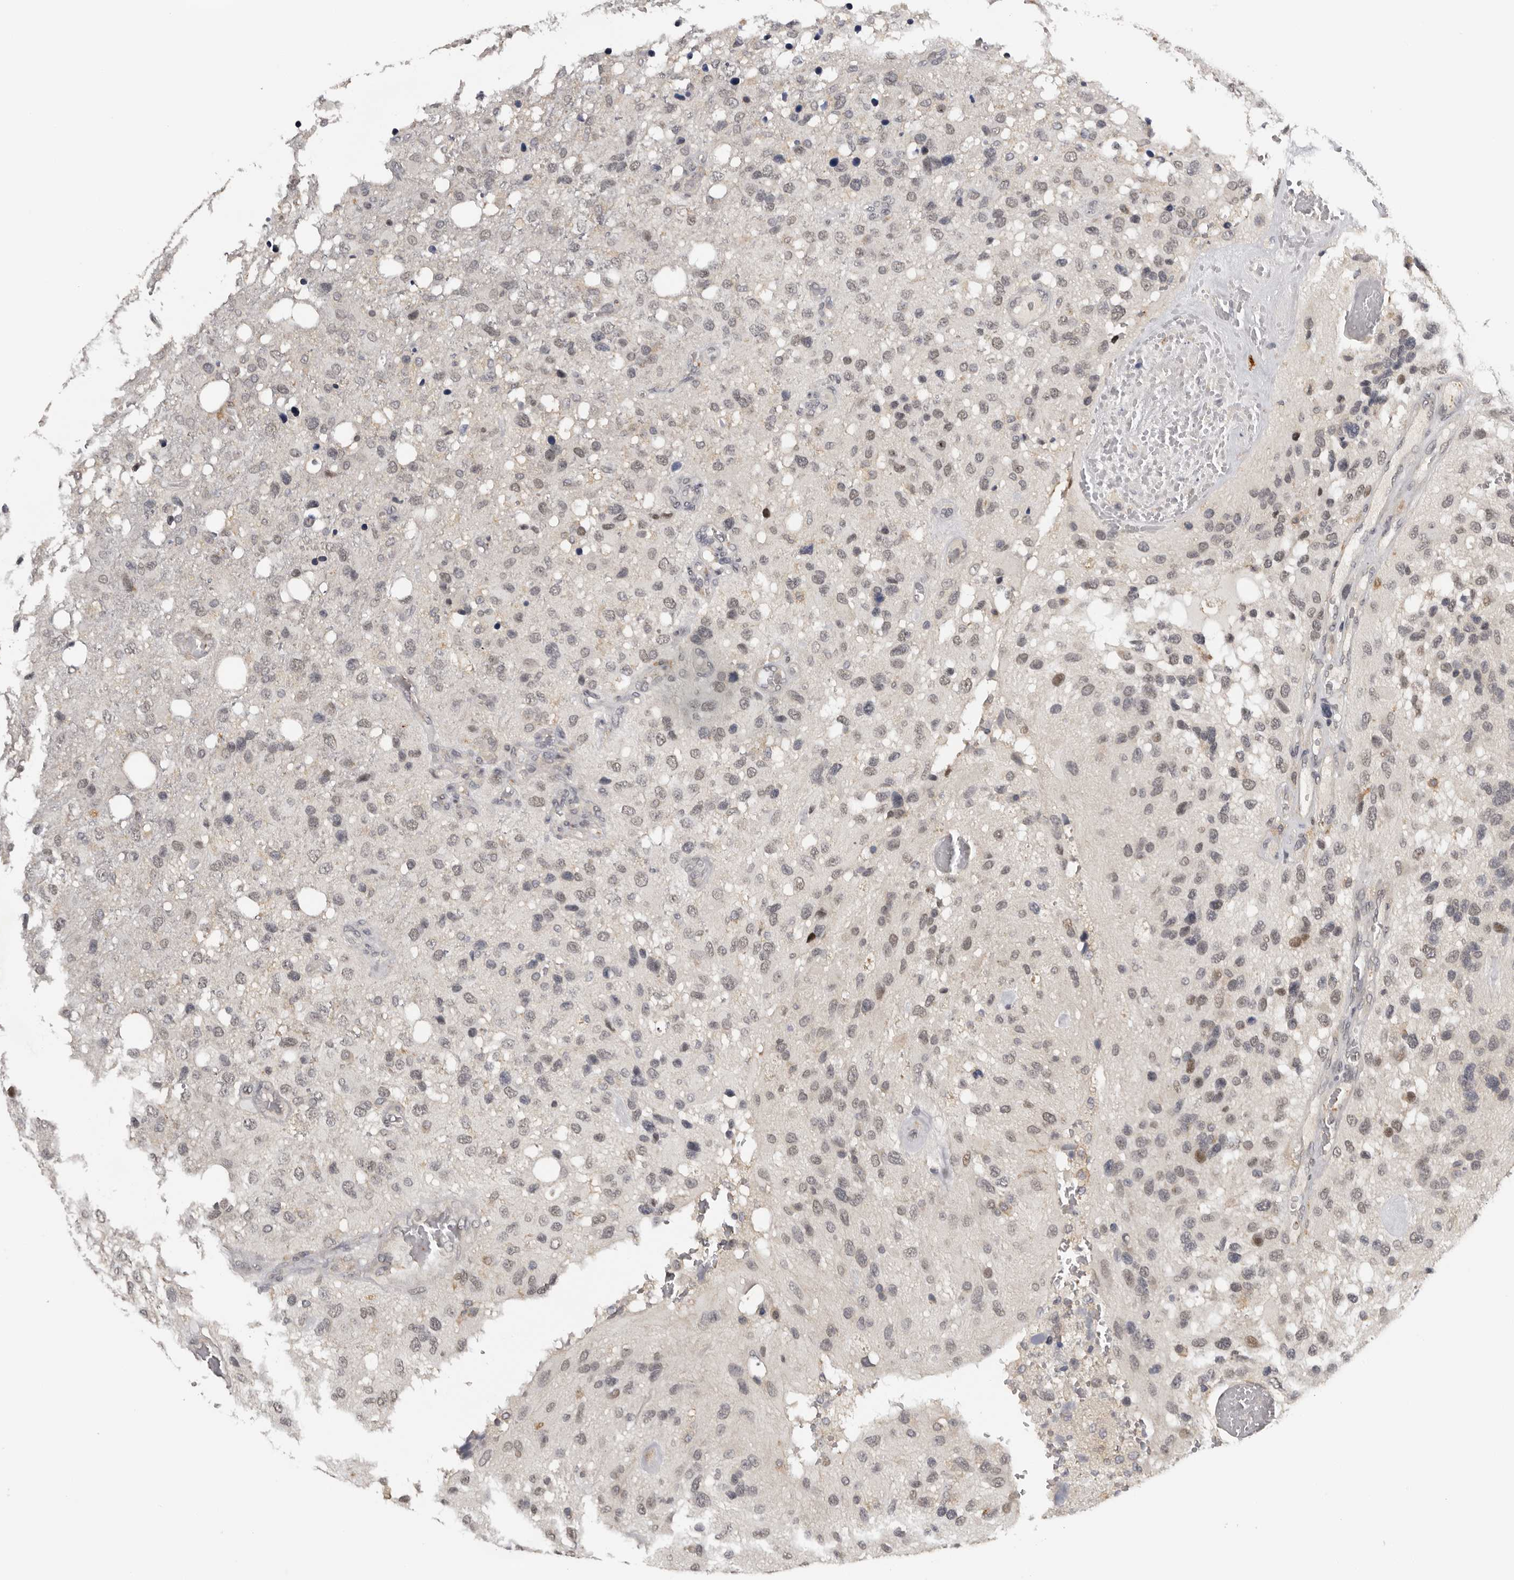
{"staining": {"intensity": "weak", "quantity": "<25%", "location": "nuclear"}, "tissue": "glioma", "cell_type": "Tumor cells", "image_type": "cancer", "snomed": [{"axis": "morphology", "description": "Glioma, malignant, High grade"}, {"axis": "topography", "description": "Brain"}], "caption": "Immunohistochemistry histopathology image of neoplastic tissue: high-grade glioma (malignant) stained with DAB exhibits no significant protein positivity in tumor cells.", "gene": "KIF2B", "patient": {"sex": "female", "age": 58}}